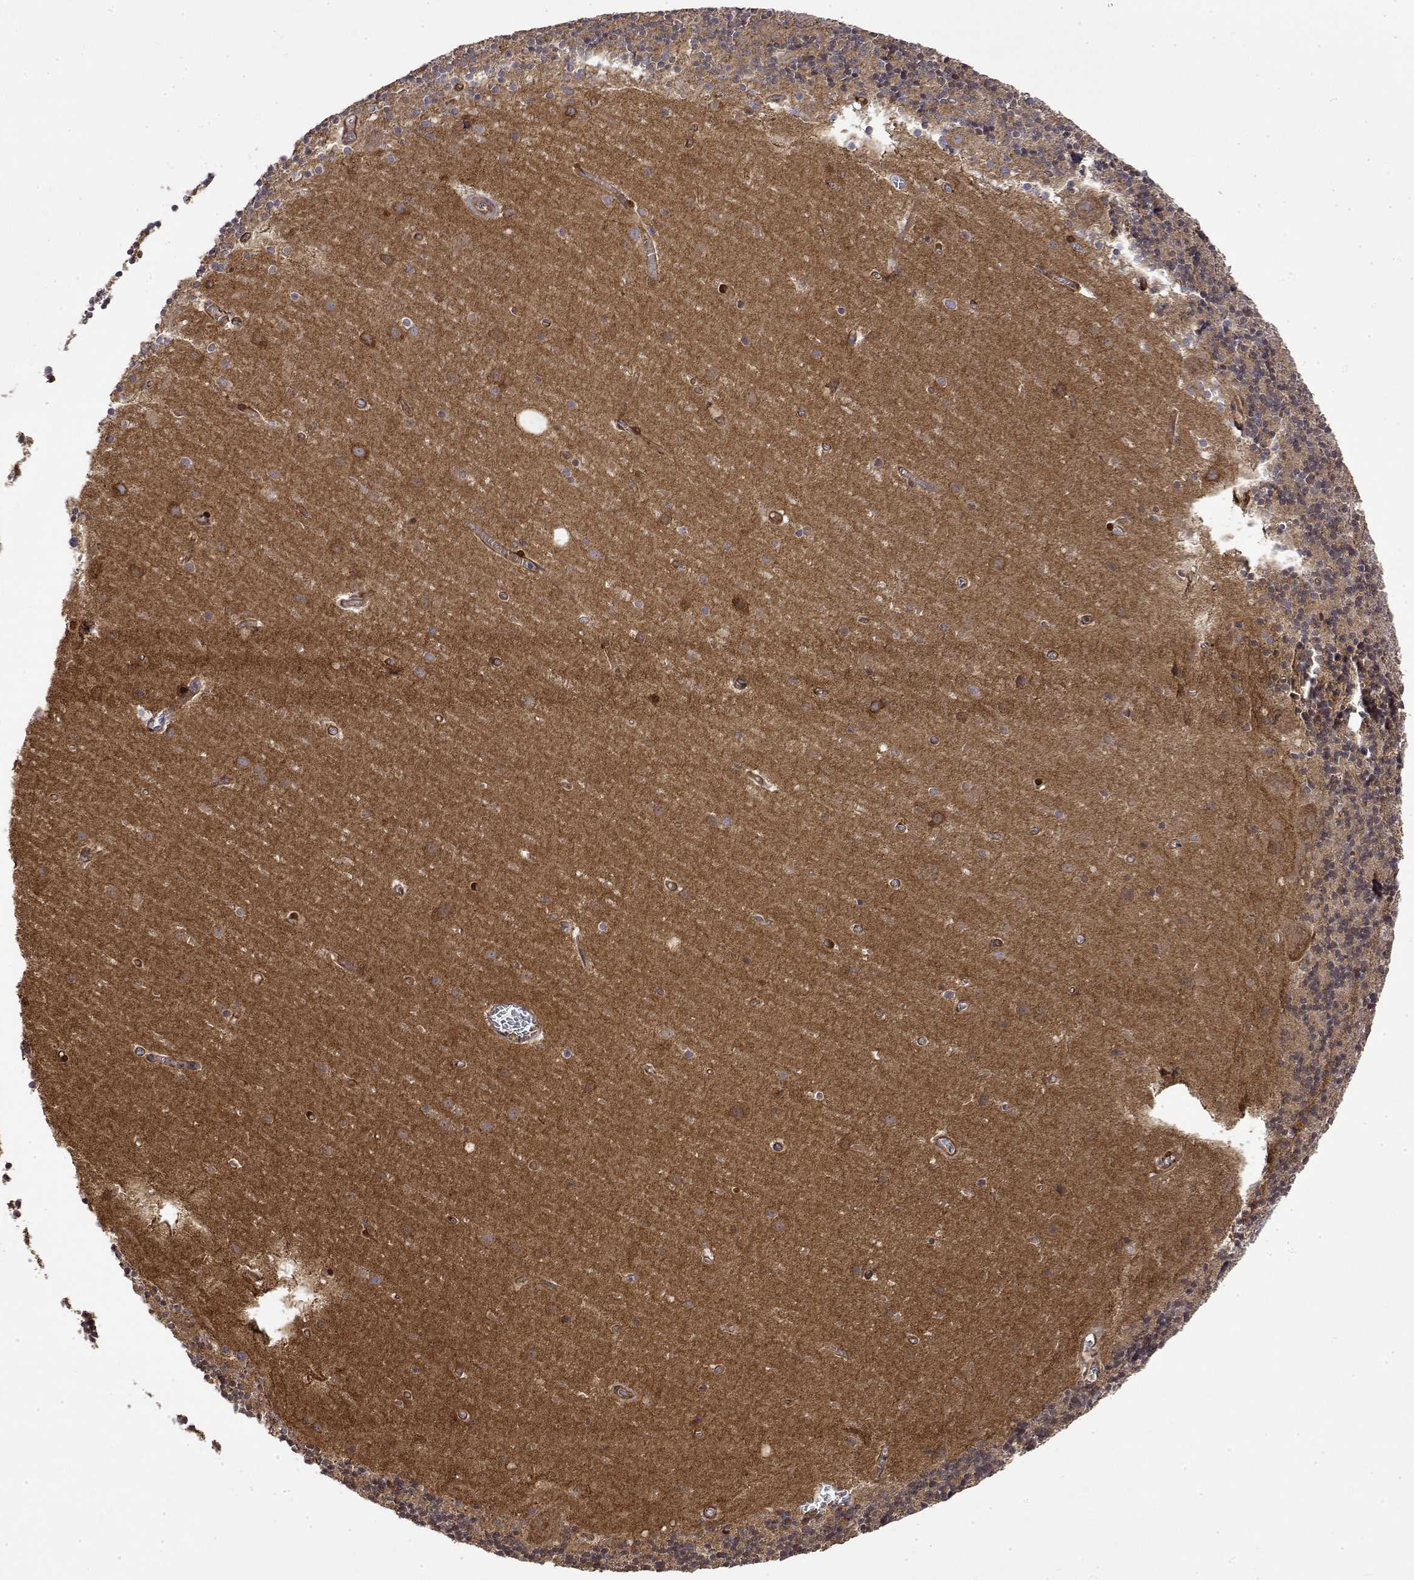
{"staining": {"intensity": "weak", "quantity": ">75%", "location": "cytoplasmic/membranous"}, "tissue": "cerebellum", "cell_type": "Cells in granular layer", "image_type": "normal", "snomed": [{"axis": "morphology", "description": "Normal tissue, NOS"}, {"axis": "topography", "description": "Cerebellum"}], "caption": "Protein expression analysis of normal human cerebellum reveals weak cytoplasmic/membranous staining in approximately >75% of cells in granular layer. (IHC, brightfield microscopy, high magnification).", "gene": "PACSIN2", "patient": {"sex": "male", "age": 70}}